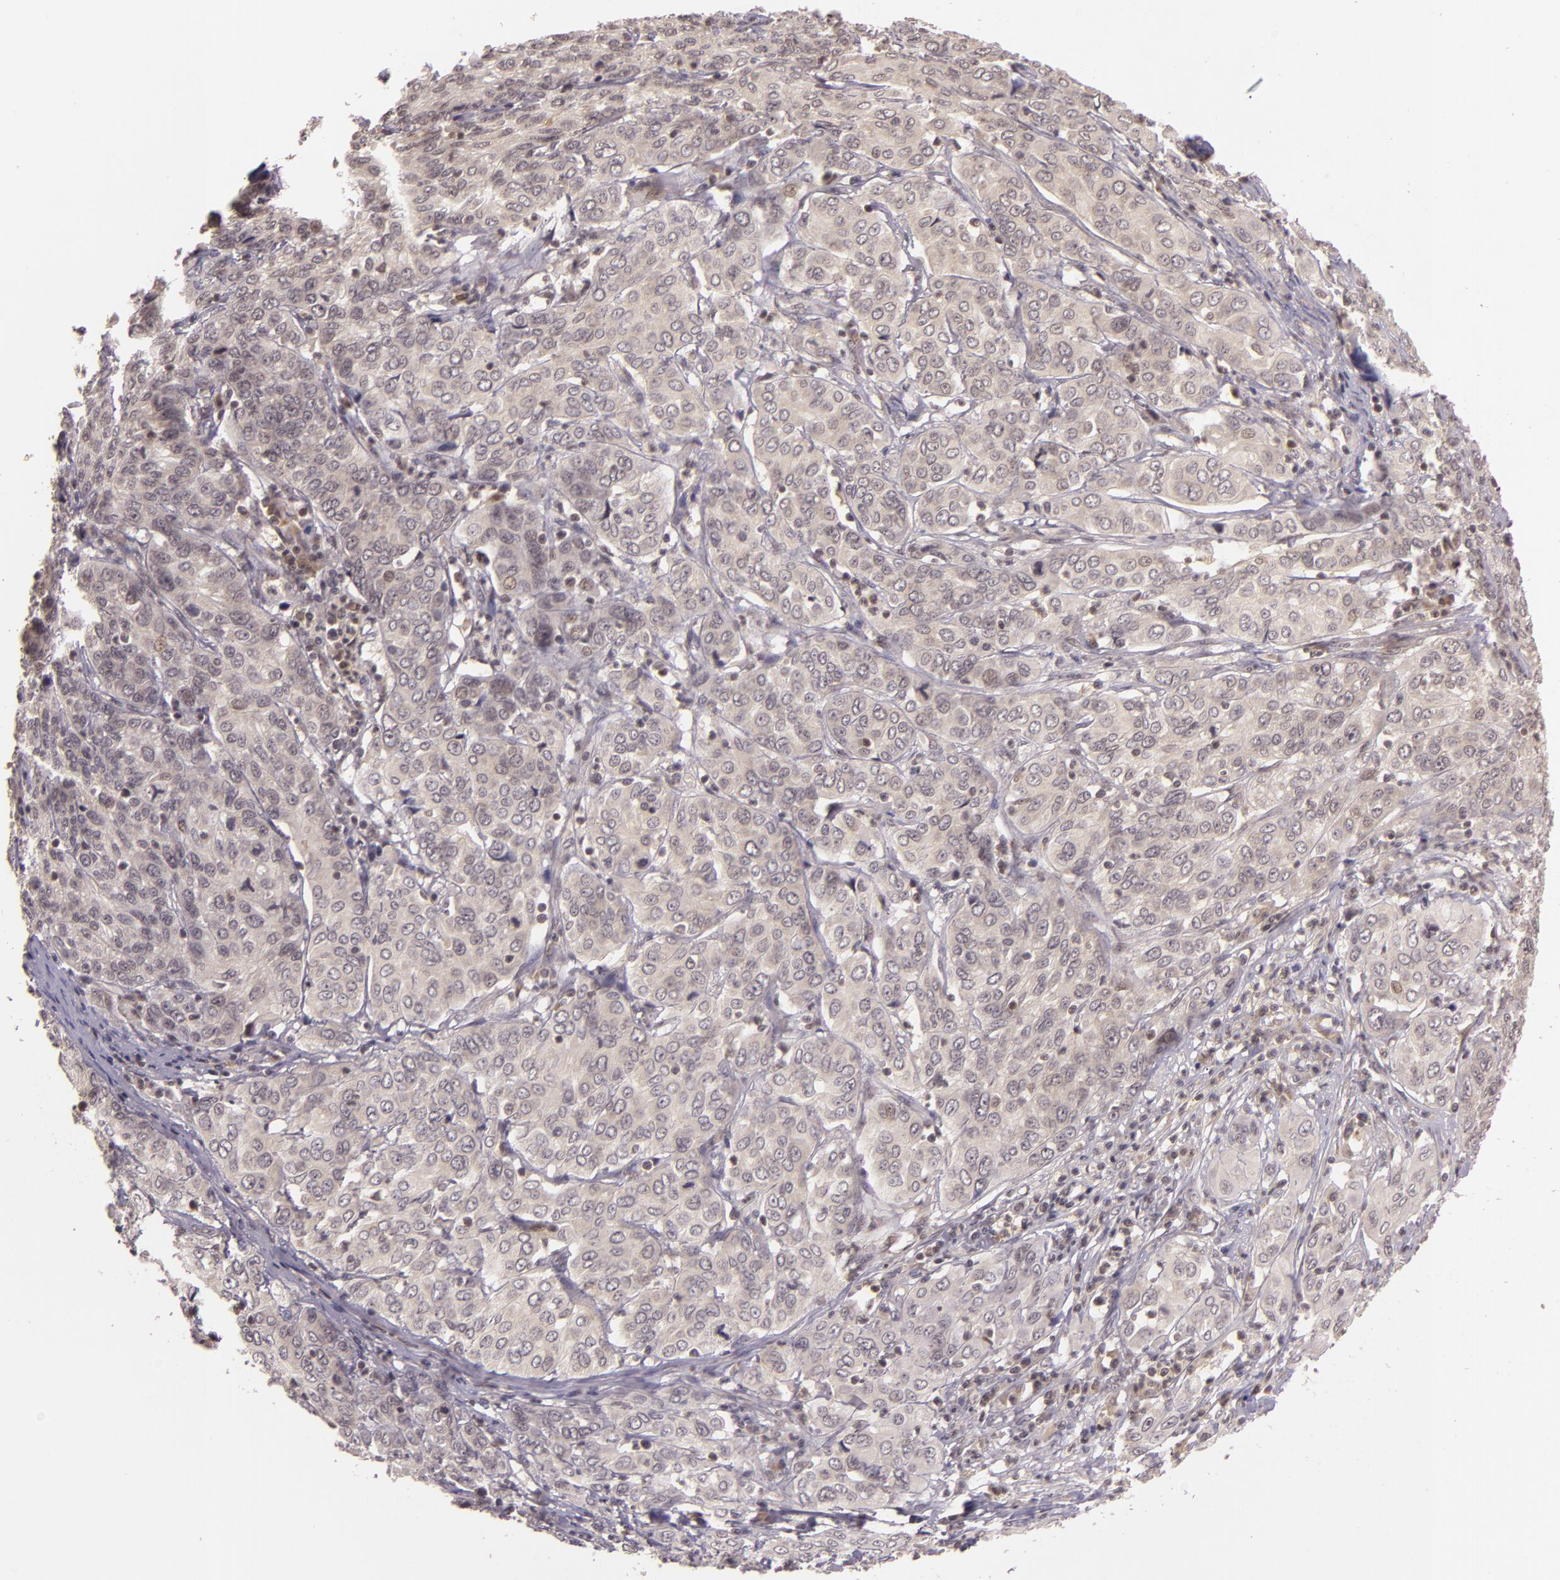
{"staining": {"intensity": "weak", "quantity": ">75%", "location": "cytoplasmic/membranous"}, "tissue": "cervical cancer", "cell_type": "Tumor cells", "image_type": "cancer", "snomed": [{"axis": "morphology", "description": "Squamous cell carcinoma, NOS"}, {"axis": "topography", "description": "Cervix"}], "caption": "Protein analysis of cervical squamous cell carcinoma tissue demonstrates weak cytoplasmic/membranous positivity in about >75% of tumor cells. (Stains: DAB (3,3'-diaminobenzidine) in brown, nuclei in blue, Microscopy: brightfield microscopy at high magnification).", "gene": "TXNRD2", "patient": {"sex": "female", "age": 38}}